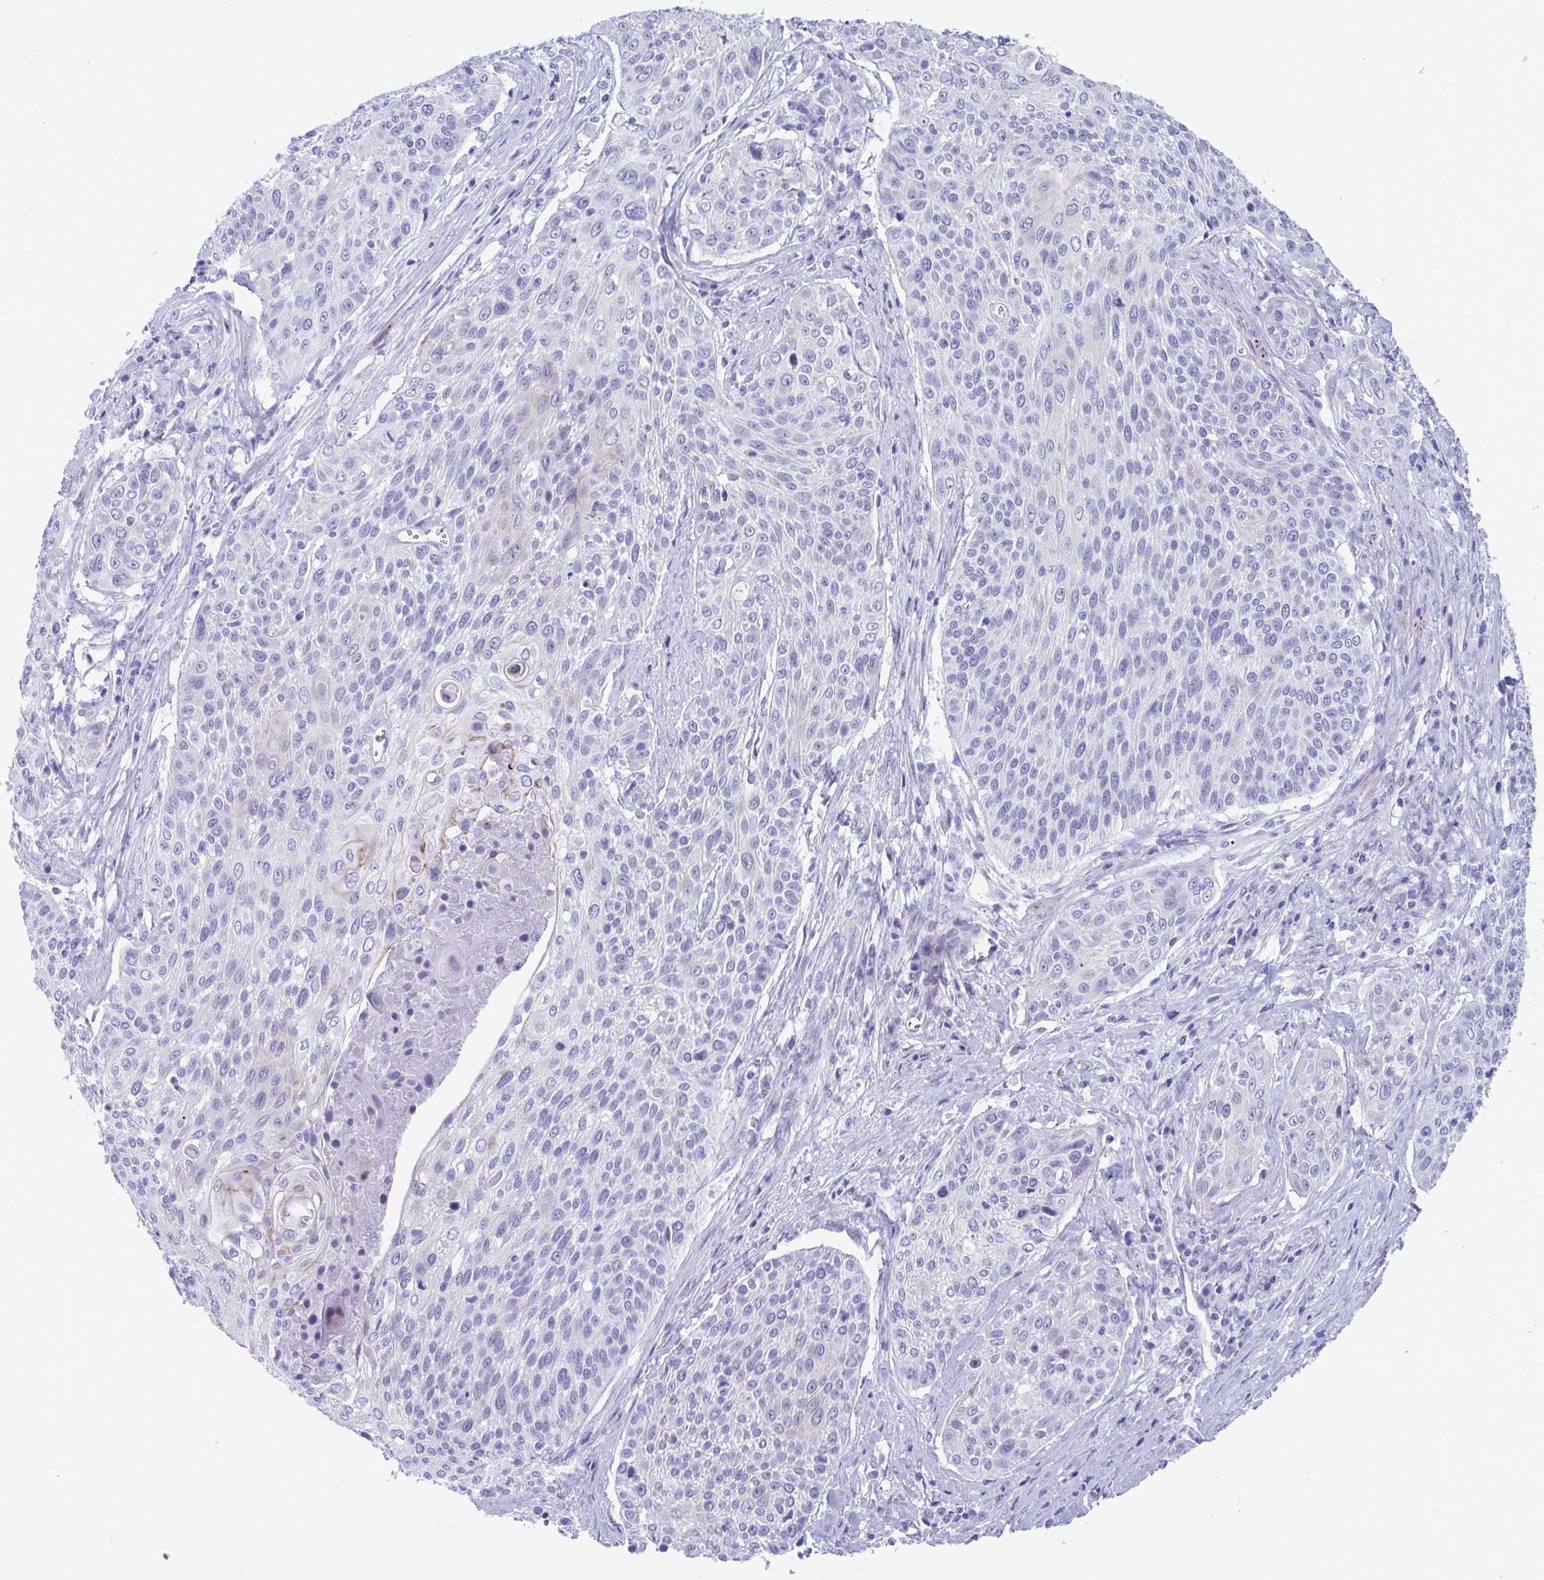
{"staining": {"intensity": "negative", "quantity": "none", "location": "none"}, "tissue": "cervical cancer", "cell_type": "Tumor cells", "image_type": "cancer", "snomed": [{"axis": "morphology", "description": "Squamous cell carcinoma, NOS"}, {"axis": "topography", "description": "Cervix"}], "caption": "This image is of cervical cancer (squamous cell carcinoma) stained with IHC to label a protein in brown with the nuclei are counter-stained blue. There is no expression in tumor cells.", "gene": "TTC30B", "patient": {"sex": "female", "age": 31}}